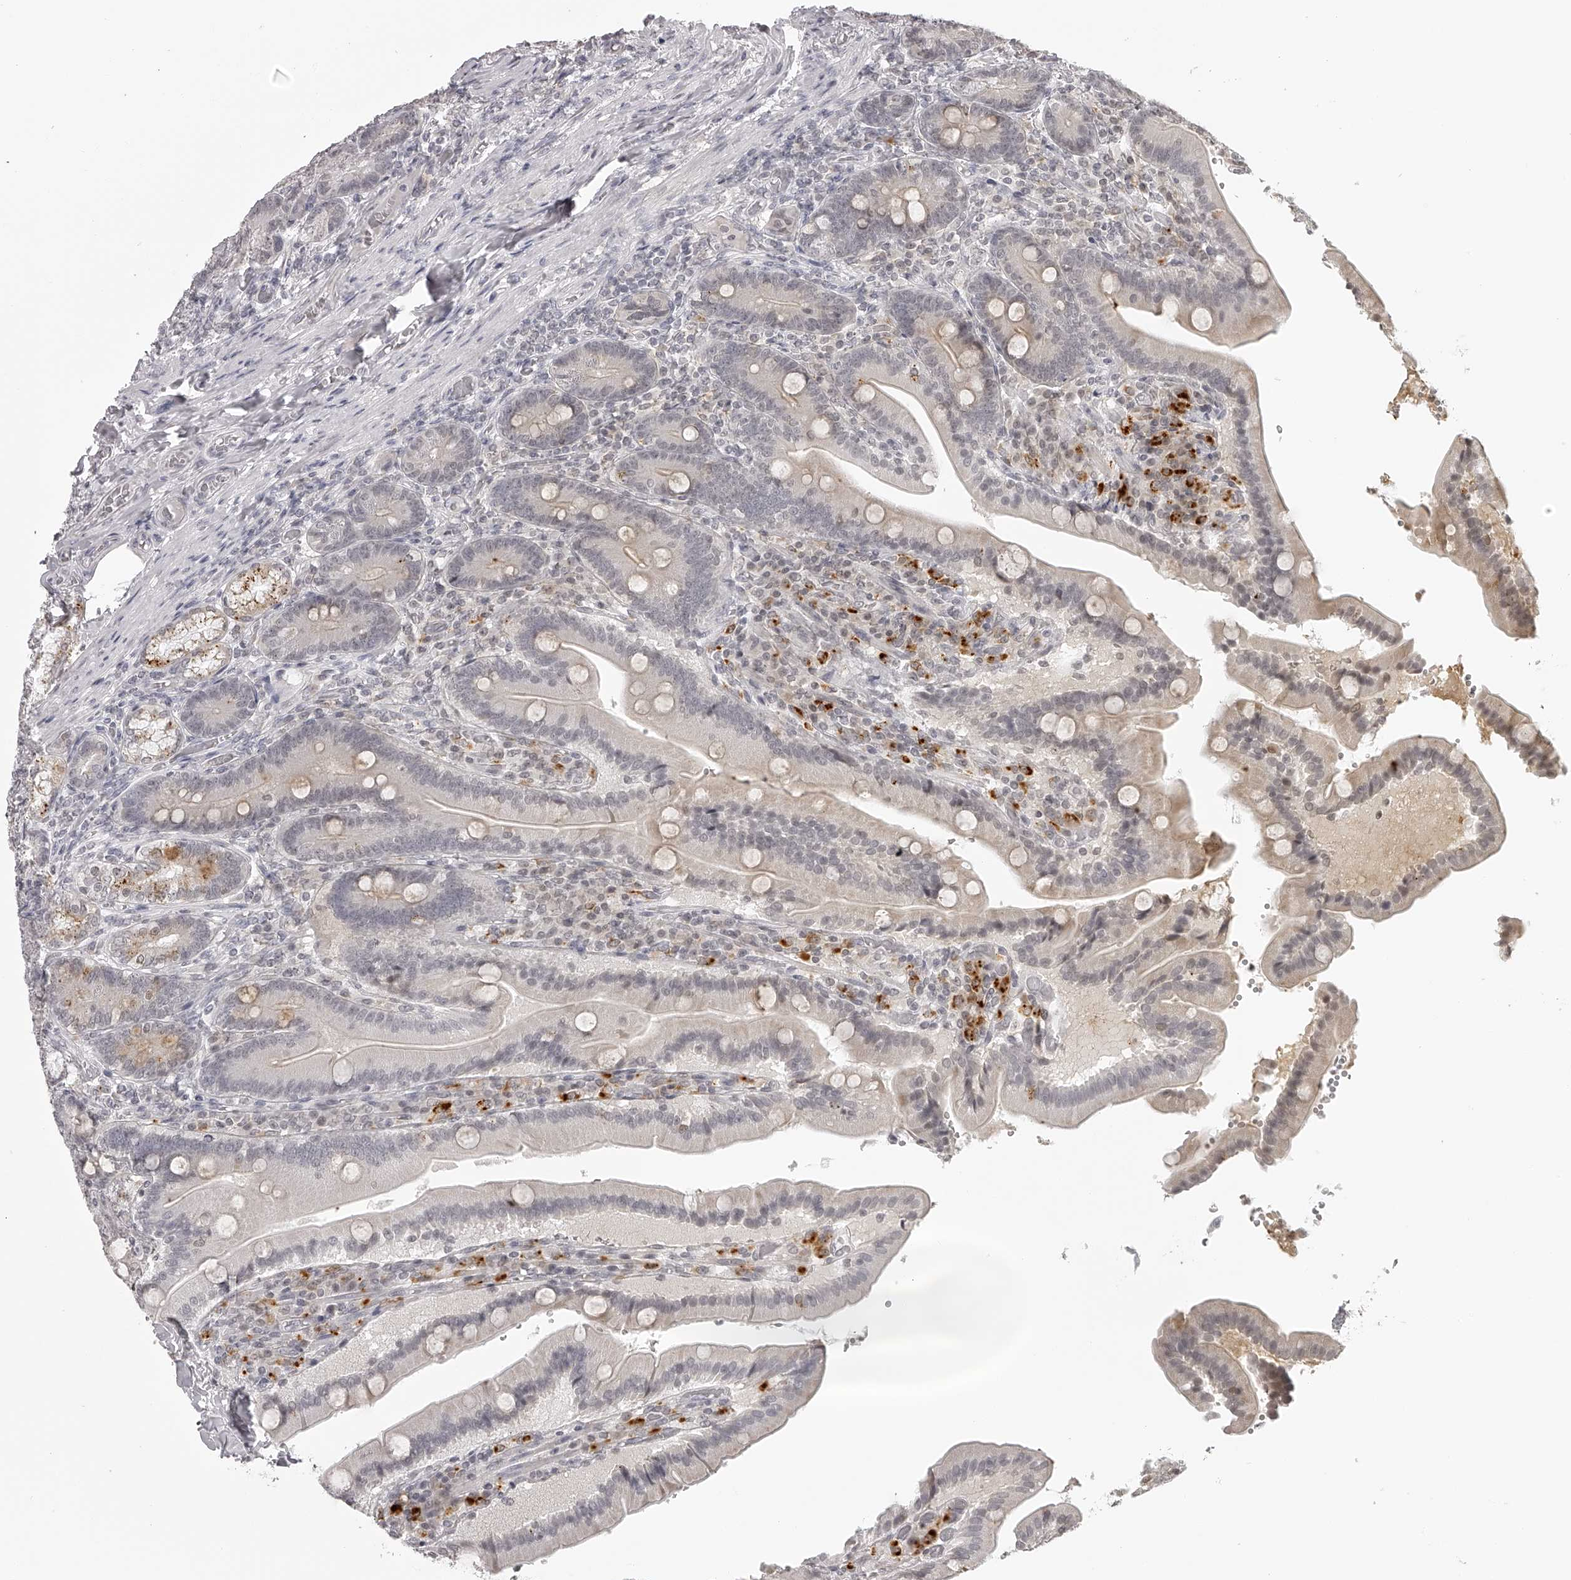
{"staining": {"intensity": "moderate", "quantity": "<25%", "location": "cytoplasmic/membranous"}, "tissue": "duodenum", "cell_type": "Glandular cells", "image_type": "normal", "snomed": [{"axis": "morphology", "description": "Normal tissue, NOS"}, {"axis": "topography", "description": "Duodenum"}], "caption": "Approximately <25% of glandular cells in benign human duodenum reveal moderate cytoplasmic/membranous protein positivity as visualized by brown immunohistochemical staining.", "gene": "RNF220", "patient": {"sex": "female", "age": 62}}